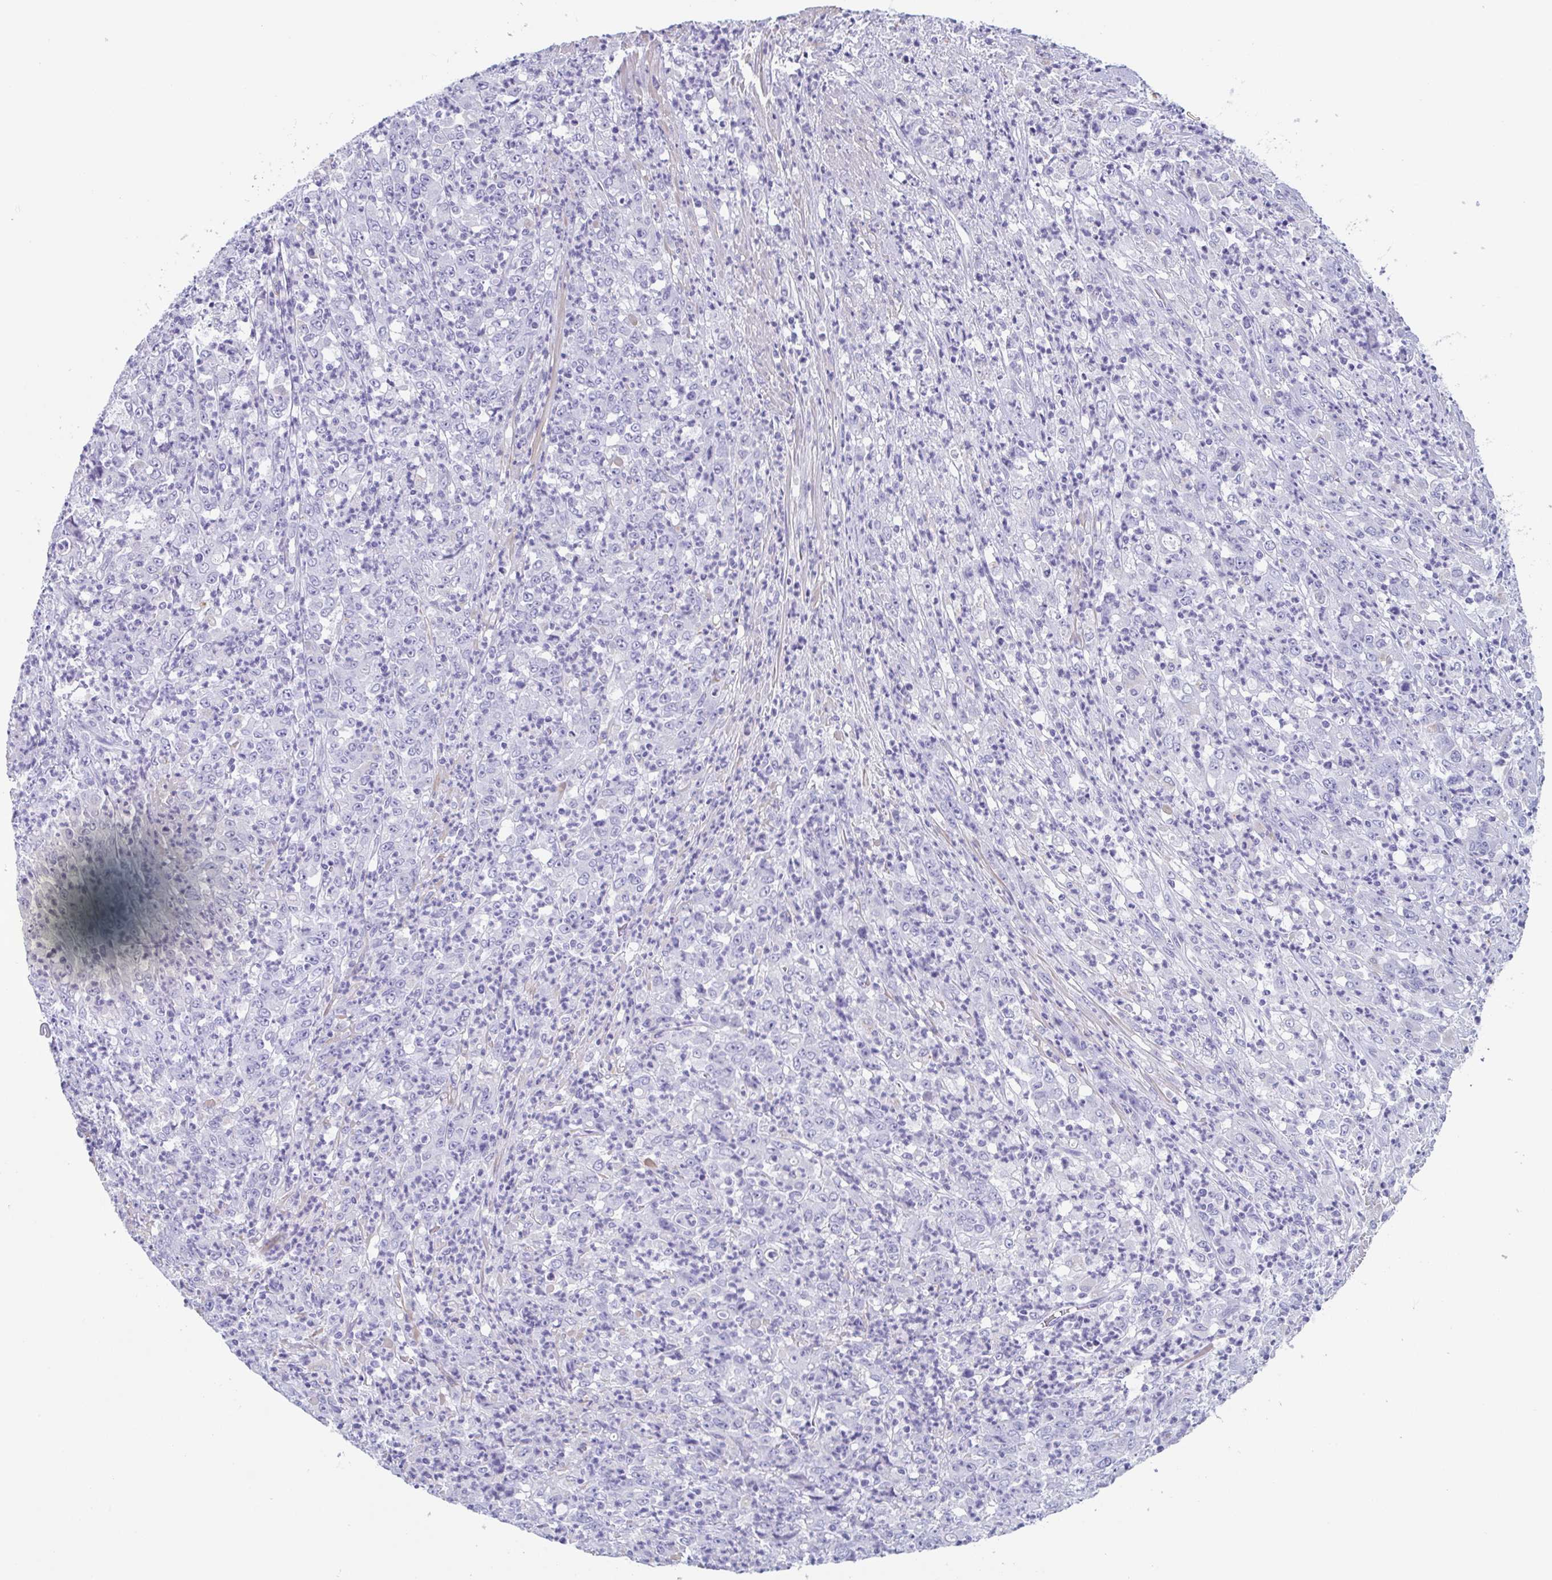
{"staining": {"intensity": "negative", "quantity": "none", "location": "none"}, "tissue": "stomach cancer", "cell_type": "Tumor cells", "image_type": "cancer", "snomed": [{"axis": "morphology", "description": "Adenocarcinoma, NOS"}, {"axis": "topography", "description": "Stomach, lower"}], "caption": "High magnification brightfield microscopy of stomach cancer (adenocarcinoma) stained with DAB (3,3'-diaminobenzidine) (brown) and counterstained with hematoxylin (blue): tumor cells show no significant staining.", "gene": "TAGLN3", "patient": {"sex": "female", "age": 71}}